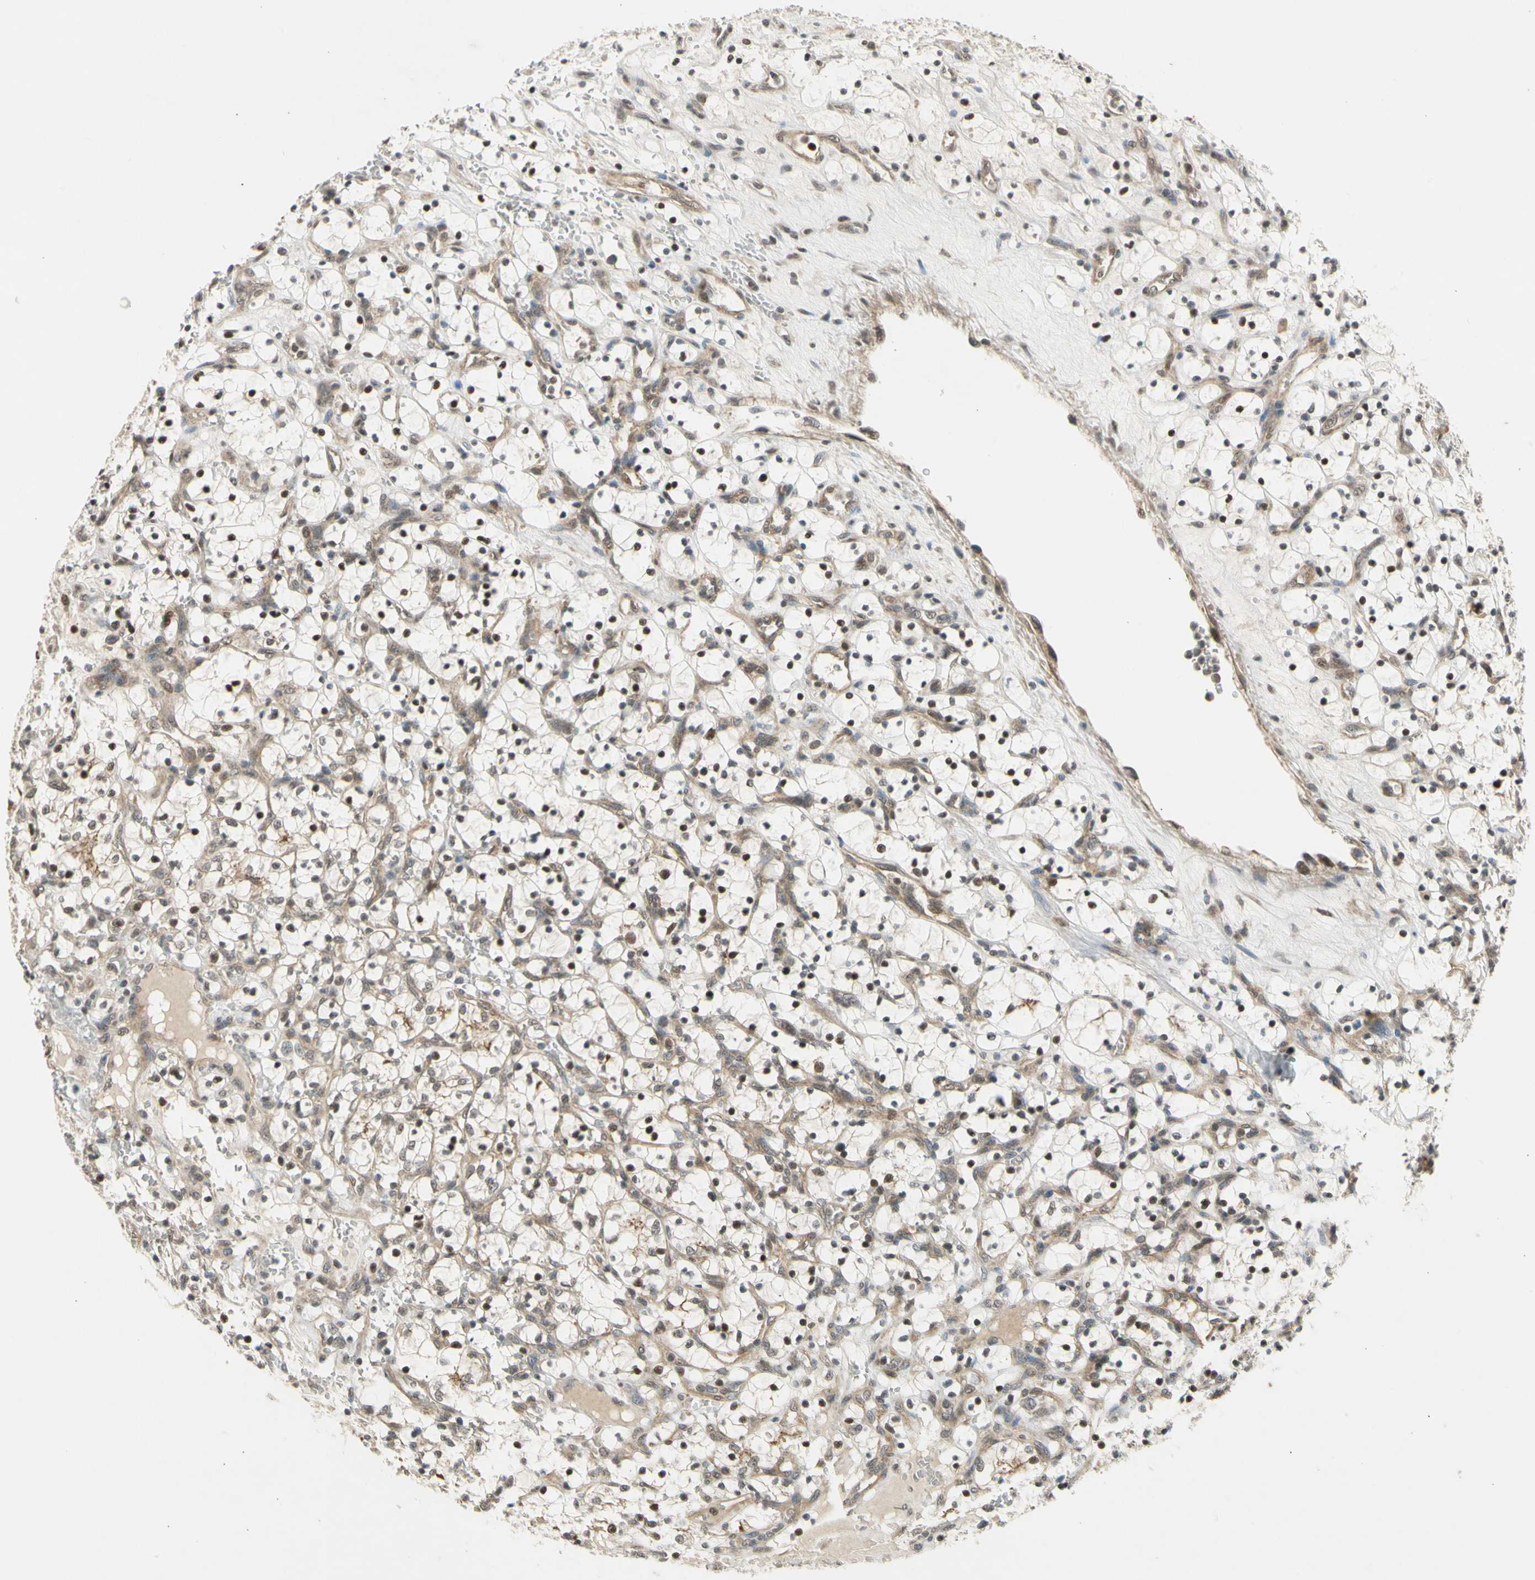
{"staining": {"intensity": "moderate", "quantity": "25%-75%", "location": "nuclear"}, "tissue": "renal cancer", "cell_type": "Tumor cells", "image_type": "cancer", "snomed": [{"axis": "morphology", "description": "Adenocarcinoma, NOS"}, {"axis": "topography", "description": "Kidney"}], "caption": "Renal cancer (adenocarcinoma) stained for a protein displays moderate nuclear positivity in tumor cells.", "gene": "EFNB2", "patient": {"sex": "female", "age": 69}}